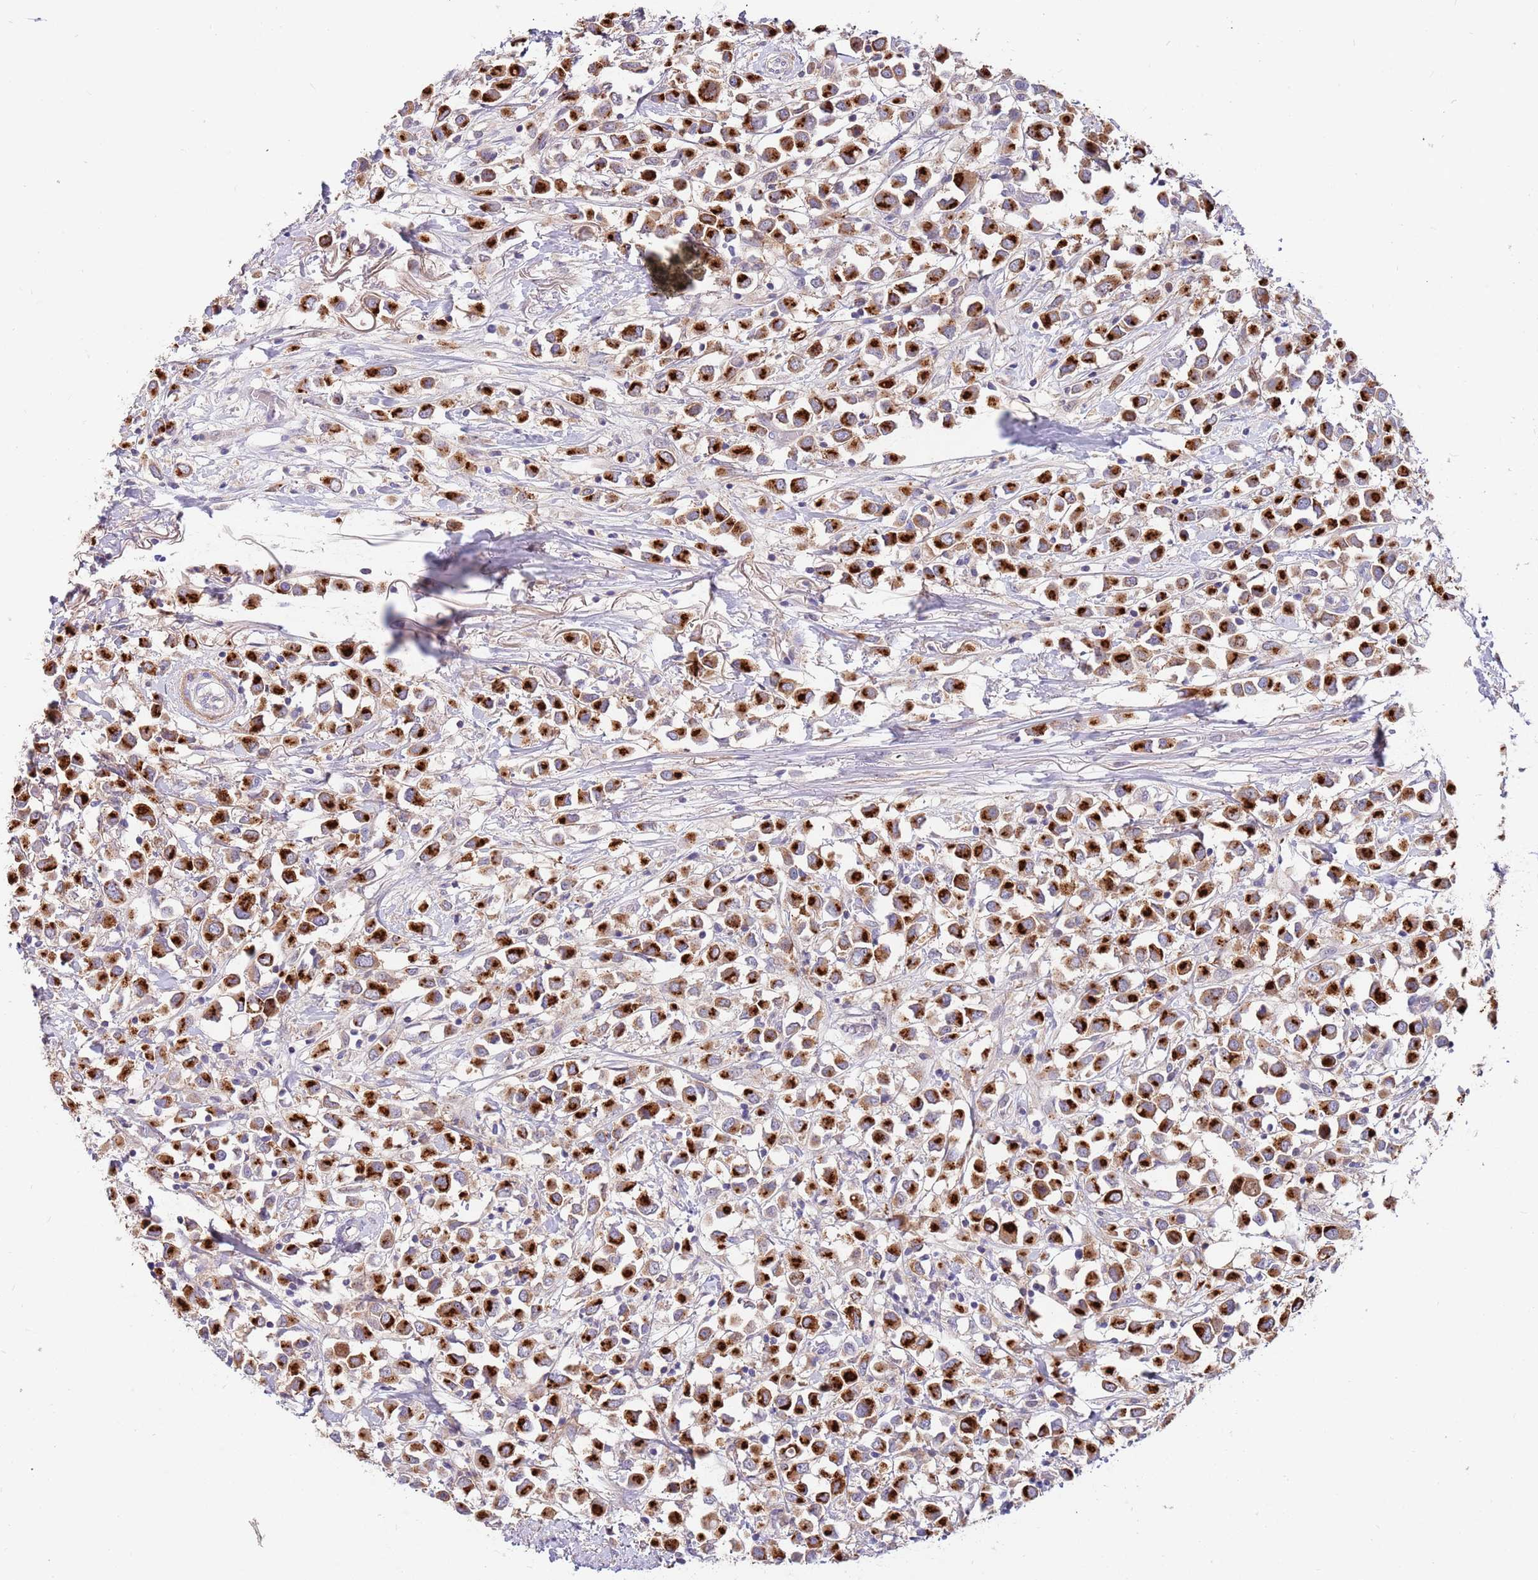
{"staining": {"intensity": "strong", "quantity": ">75%", "location": "cytoplasmic/membranous"}, "tissue": "breast cancer", "cell_type": "Tumor cells", "image_type": "cancer", "snomed": [{"axis": "morphology", "description": "Duct carcinoma"}, {"axis": "topography", "description": "Breast"}], "caption": "Protein expression analysis of breast invasive ductal carcinoma exhibits strong cytoplasmic/membranous expression in about >75% of tumor cells.", "gene": "BORCS5", "patient": {"sex": "female", "age": 61}}